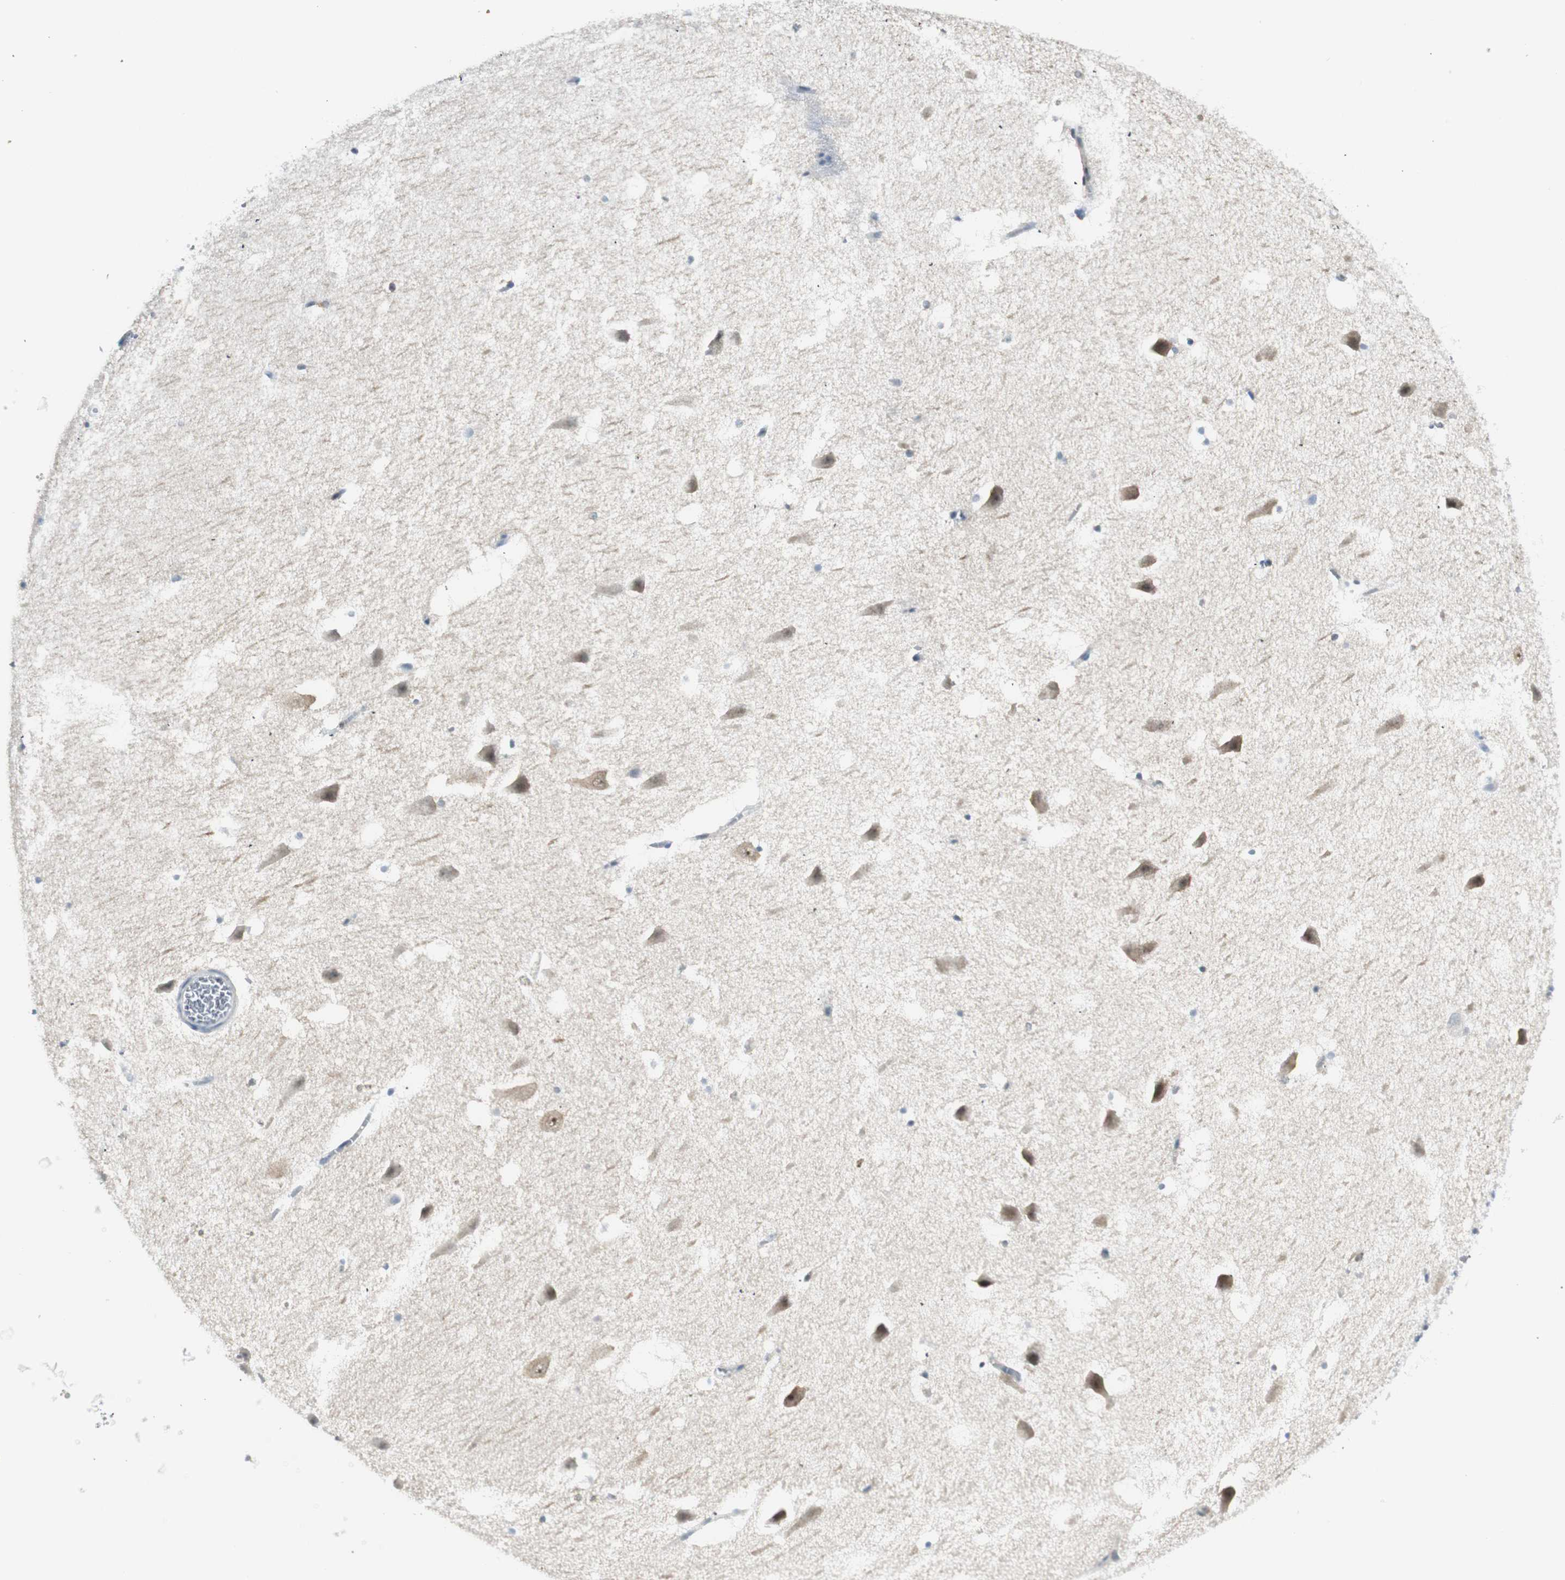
{"staining": {"intensity": "negative", "quantity": "none", "location": "none"}, "tissue": "hippocampus", "cell_type": "Glial cells", "image_type": "normal", "snomed": [{"axis": "morphology", "description": "Normal tissue, NOS"}, {"axis": "topography", "description": "Hippocampus"}], "caption": "Immunohistochemical staining of normal human hippocampus exhibits no significant expression in glial cells.", "gene": "PPP1CA", "patient": {"sex": "male", "age": 45}}